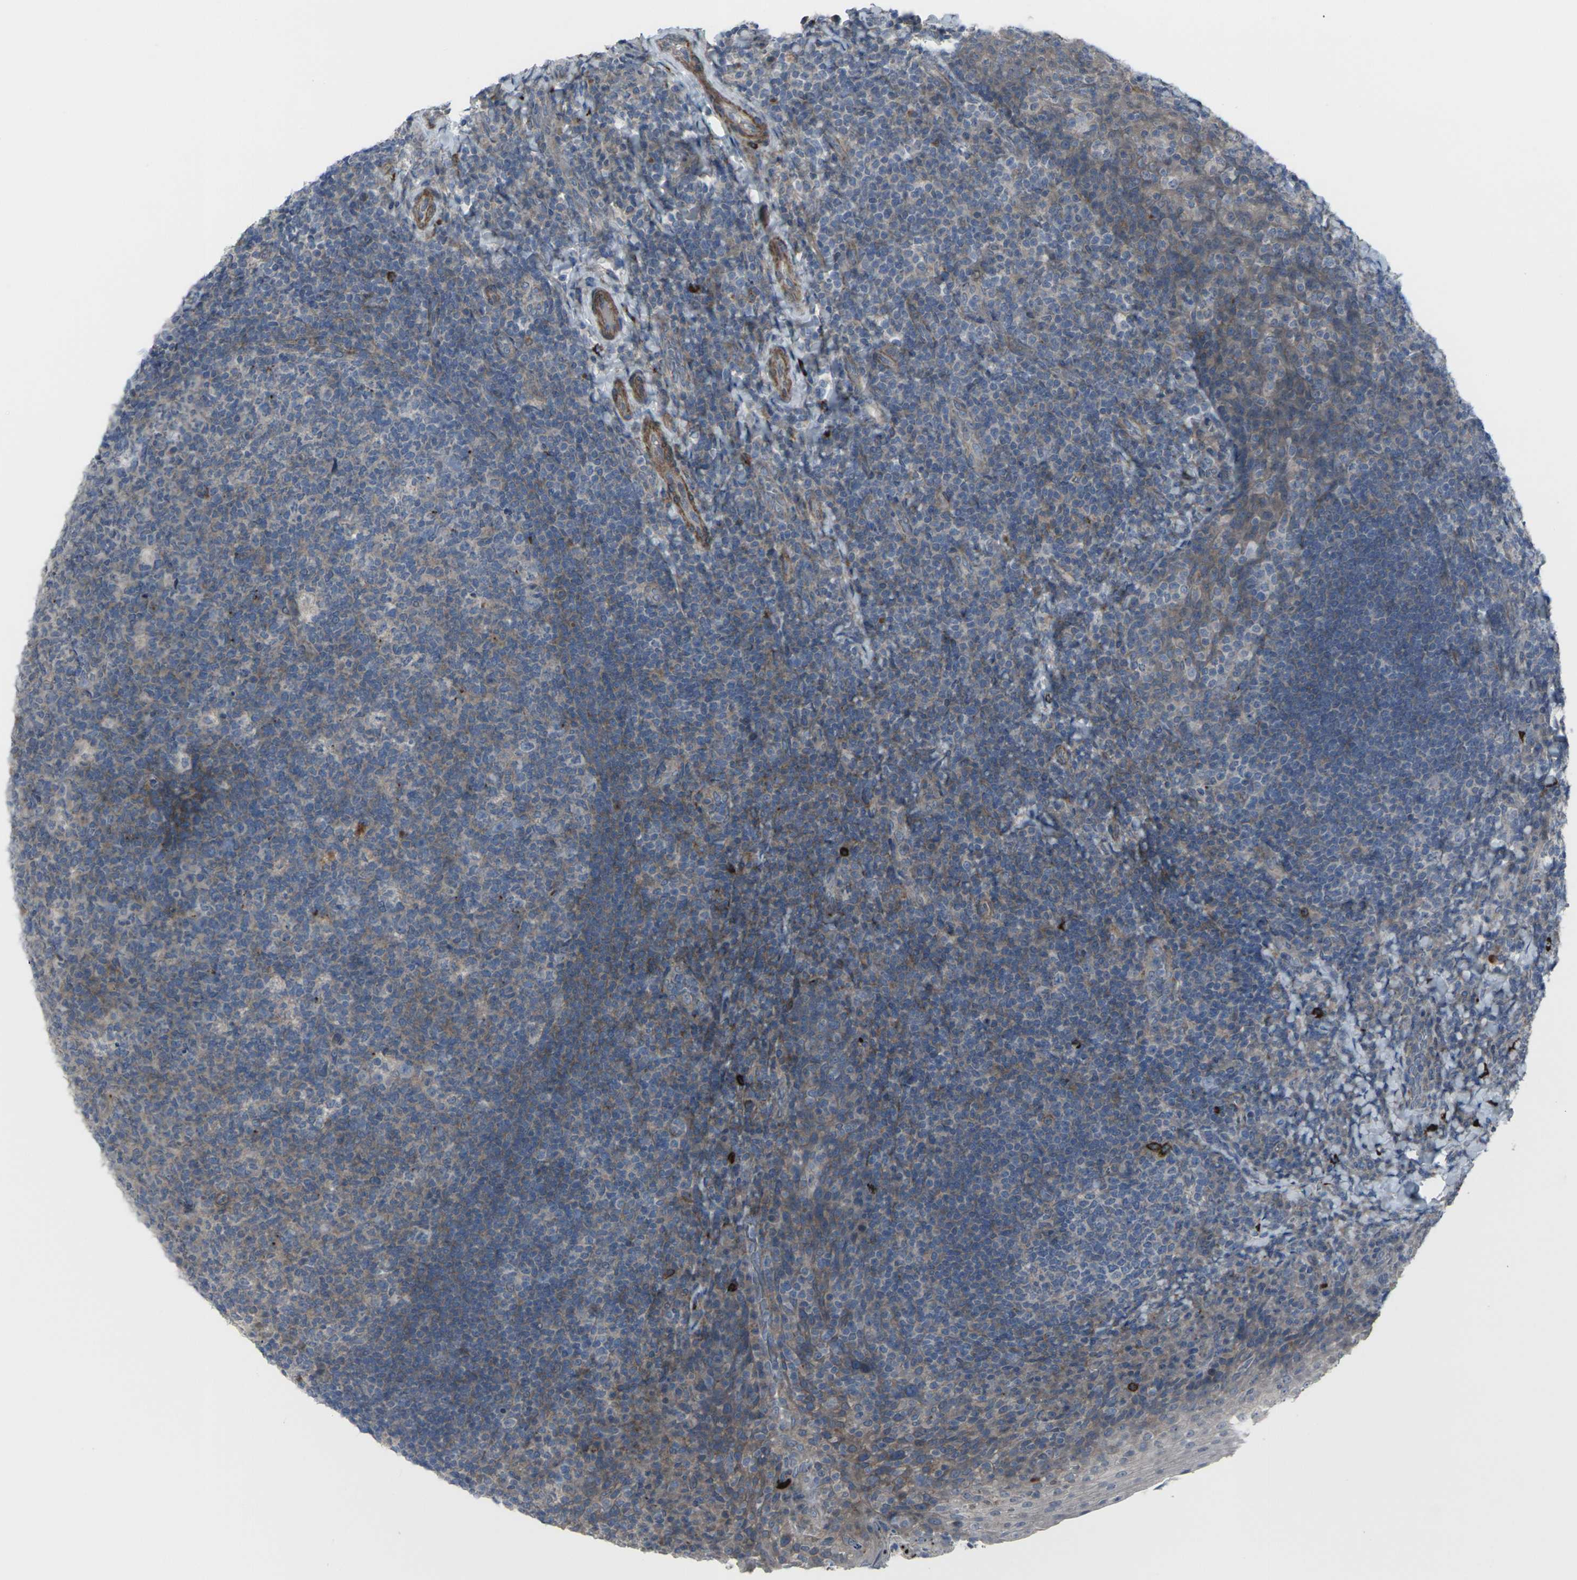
{"staining": {"intensity": "moderate", "quantity": "25%-75%", "location": "cytoplasmic/membranous"}, "tissue": "tonsil", "cell_type": "Germinal center cells", "image_type": "normal", "snomed": [{"axis": "morphology", "description": "Normal tissue, NOS"}, {"axis": "topography", "description": "Tonsil"}], "caption": "Immunohistochemical staining of unremarkable human tonsil displays medium levels of moderate cytoplasmic/membranous expression in approximately 25%-75% of germinal center cells. The staining is performed using DAB brown chromogen to label protein expression. The nuclei are counter-stained blue using hematoxylin.", "gene": "CCR10", "patient": {"sex": "male", "age": 17}}